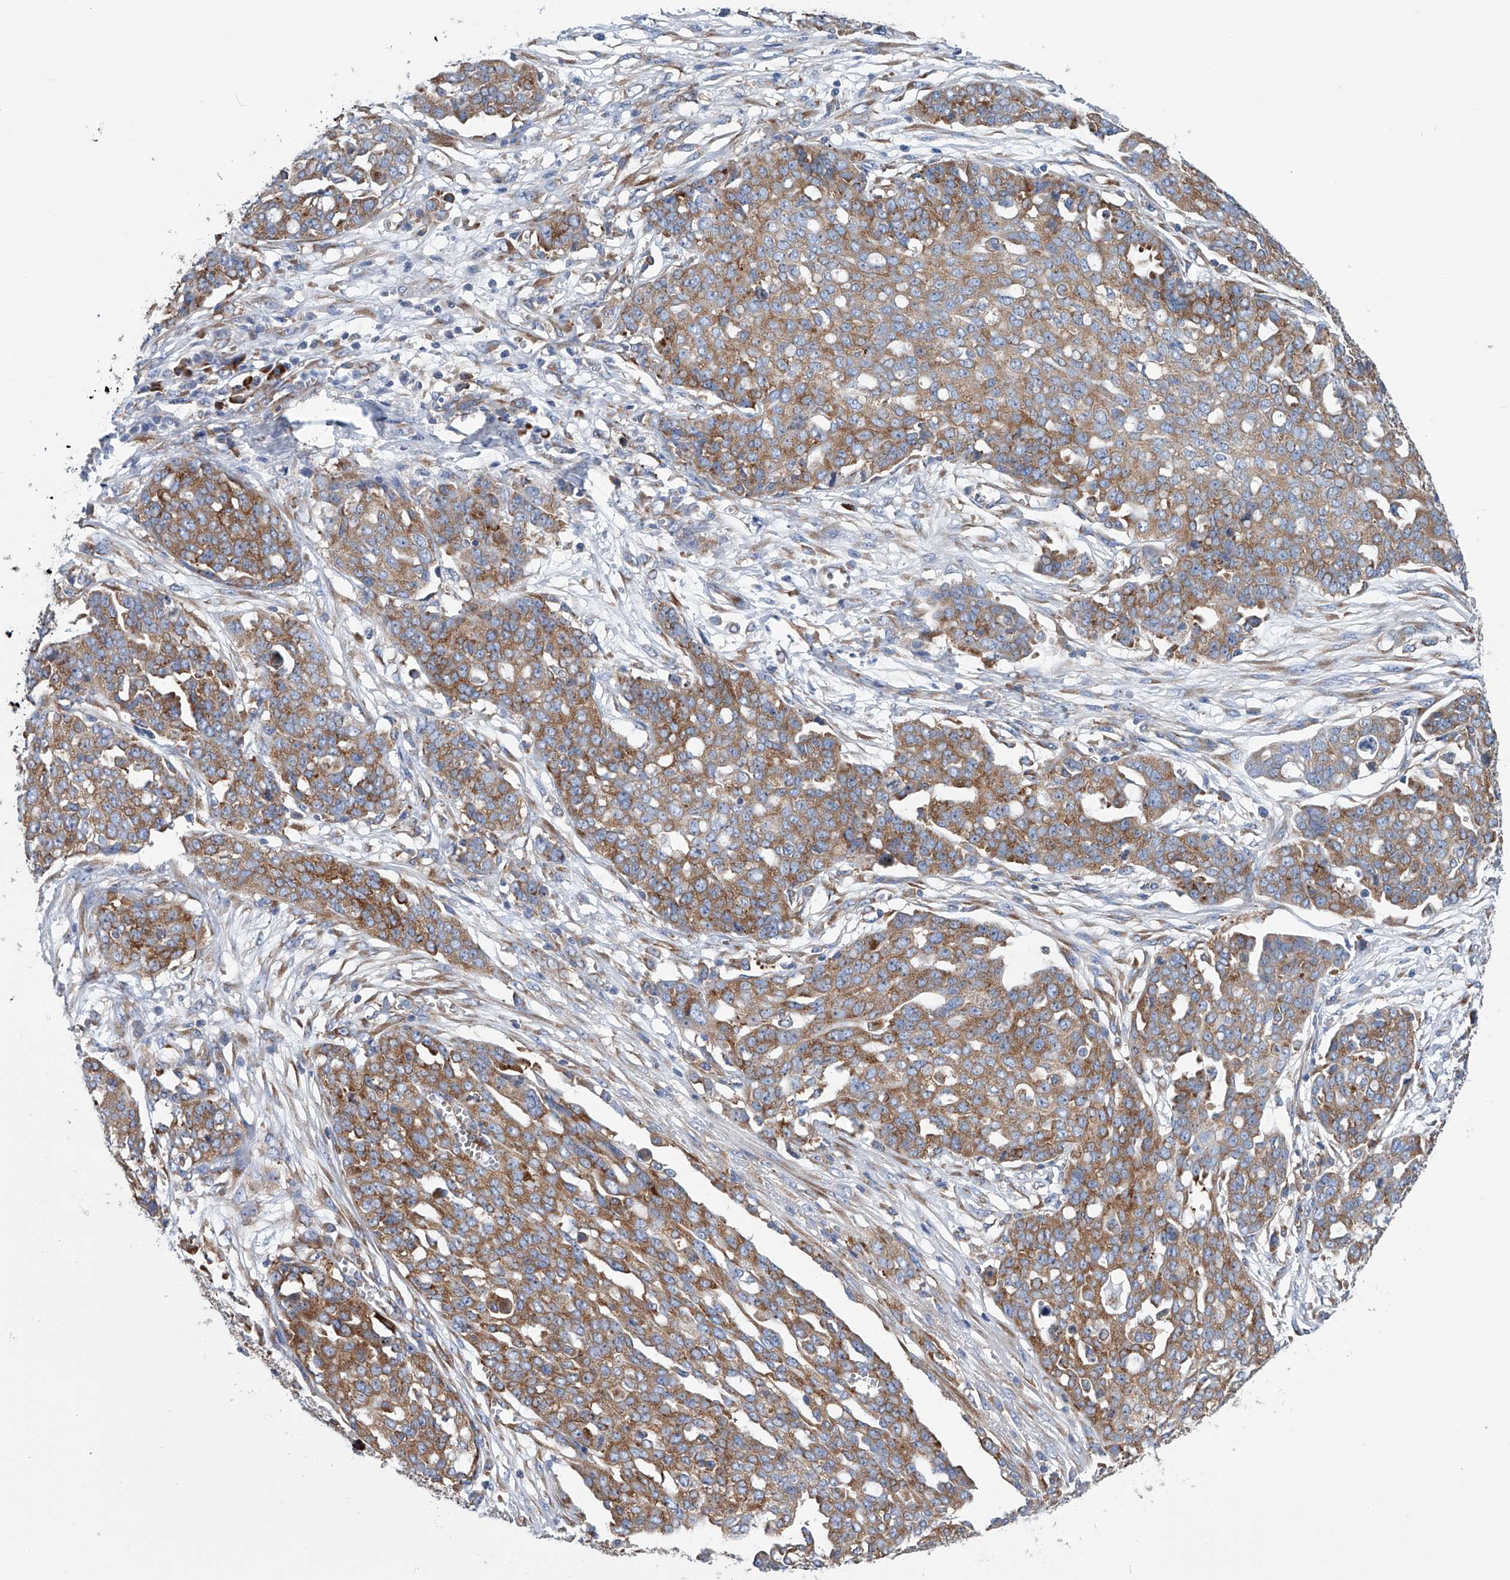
{"staining": {"intensity": "moderate", "quantity": ">75%", "location": "cytoplasmic/membranous"}, "tissue": "ovarian cancer", "cell_type": "Tumor cells", "image_type": "cancer", "snomed": [{"axis": "morphology", "description": "Cystadenocarcinoma, serous, NOS"}, {"axis": "topography", "description": "Soft tissue"}, {"axis": "topography", "description": "Ovary"}], "caption": "Brown immunohistochemical staining in human serous cystadenocarcinoma (ovarian) displays moderate cytoplasmic/membranous positivity in about >75% of tumor cells. (Brightfield microscopy of DAB IHC at high magnification).", "gene": "RPL26L1", "patient": {"sex": "female", "age": 57}}